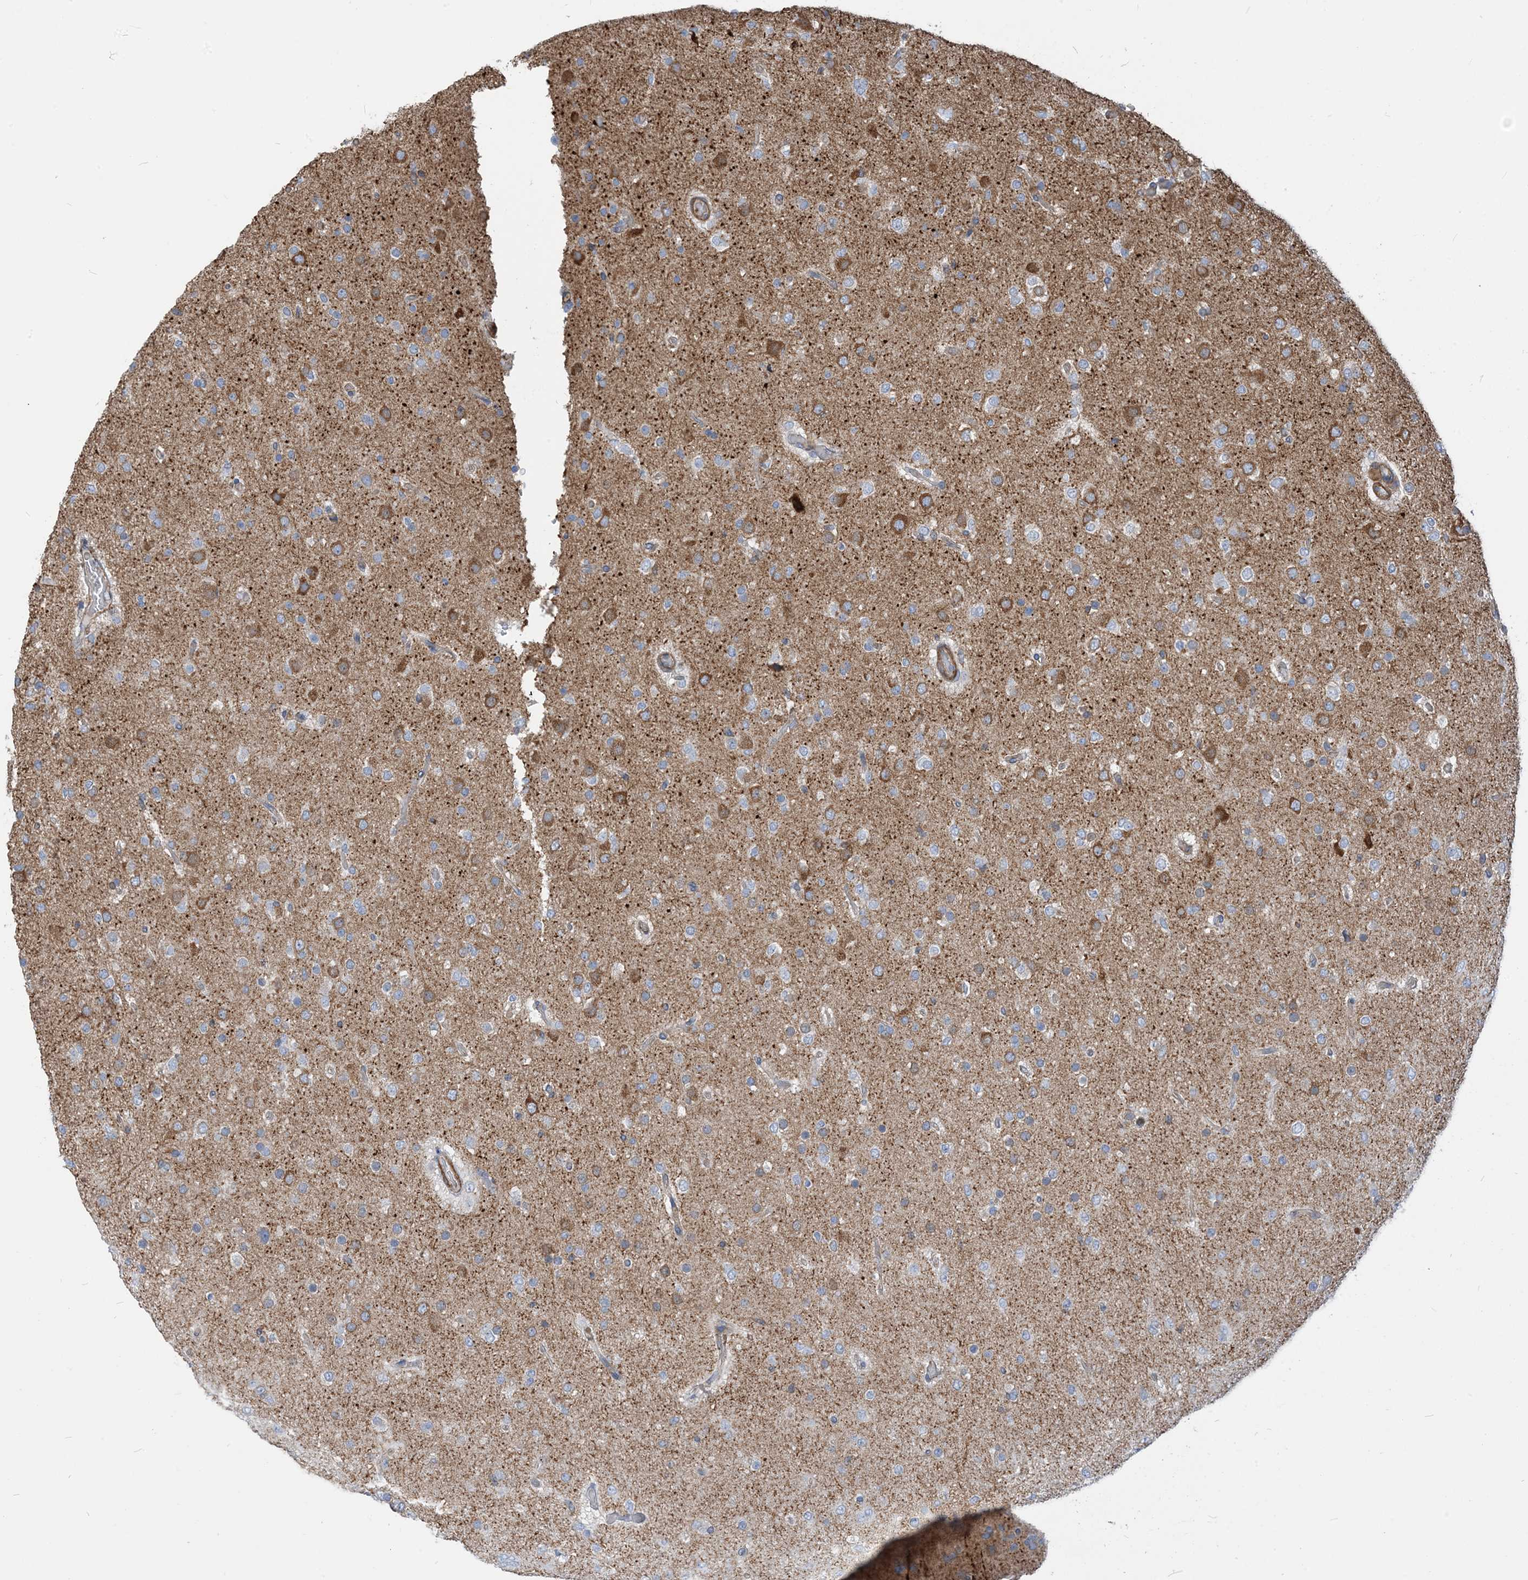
{"staining": {"intensity": "moderate", "quantity": "<25%", "location": "cytoplasmic/membranous"}, "tissue": "glioma", "cell_type": "Tumor cells", "image_type": "cancer", "snomed": [{"axis": "morphology", "description": "Glioma, malignant, Low grade"}, {"axis": "topography", "description": "Brain"}], "caption": "Moderate cytoplasmic/membranous protein staining is seen in approximately <25% of tumor cells in malignant low-grade glioma.", "gene": "PARVG", "patient": {"sex": "male", "age": 65}}